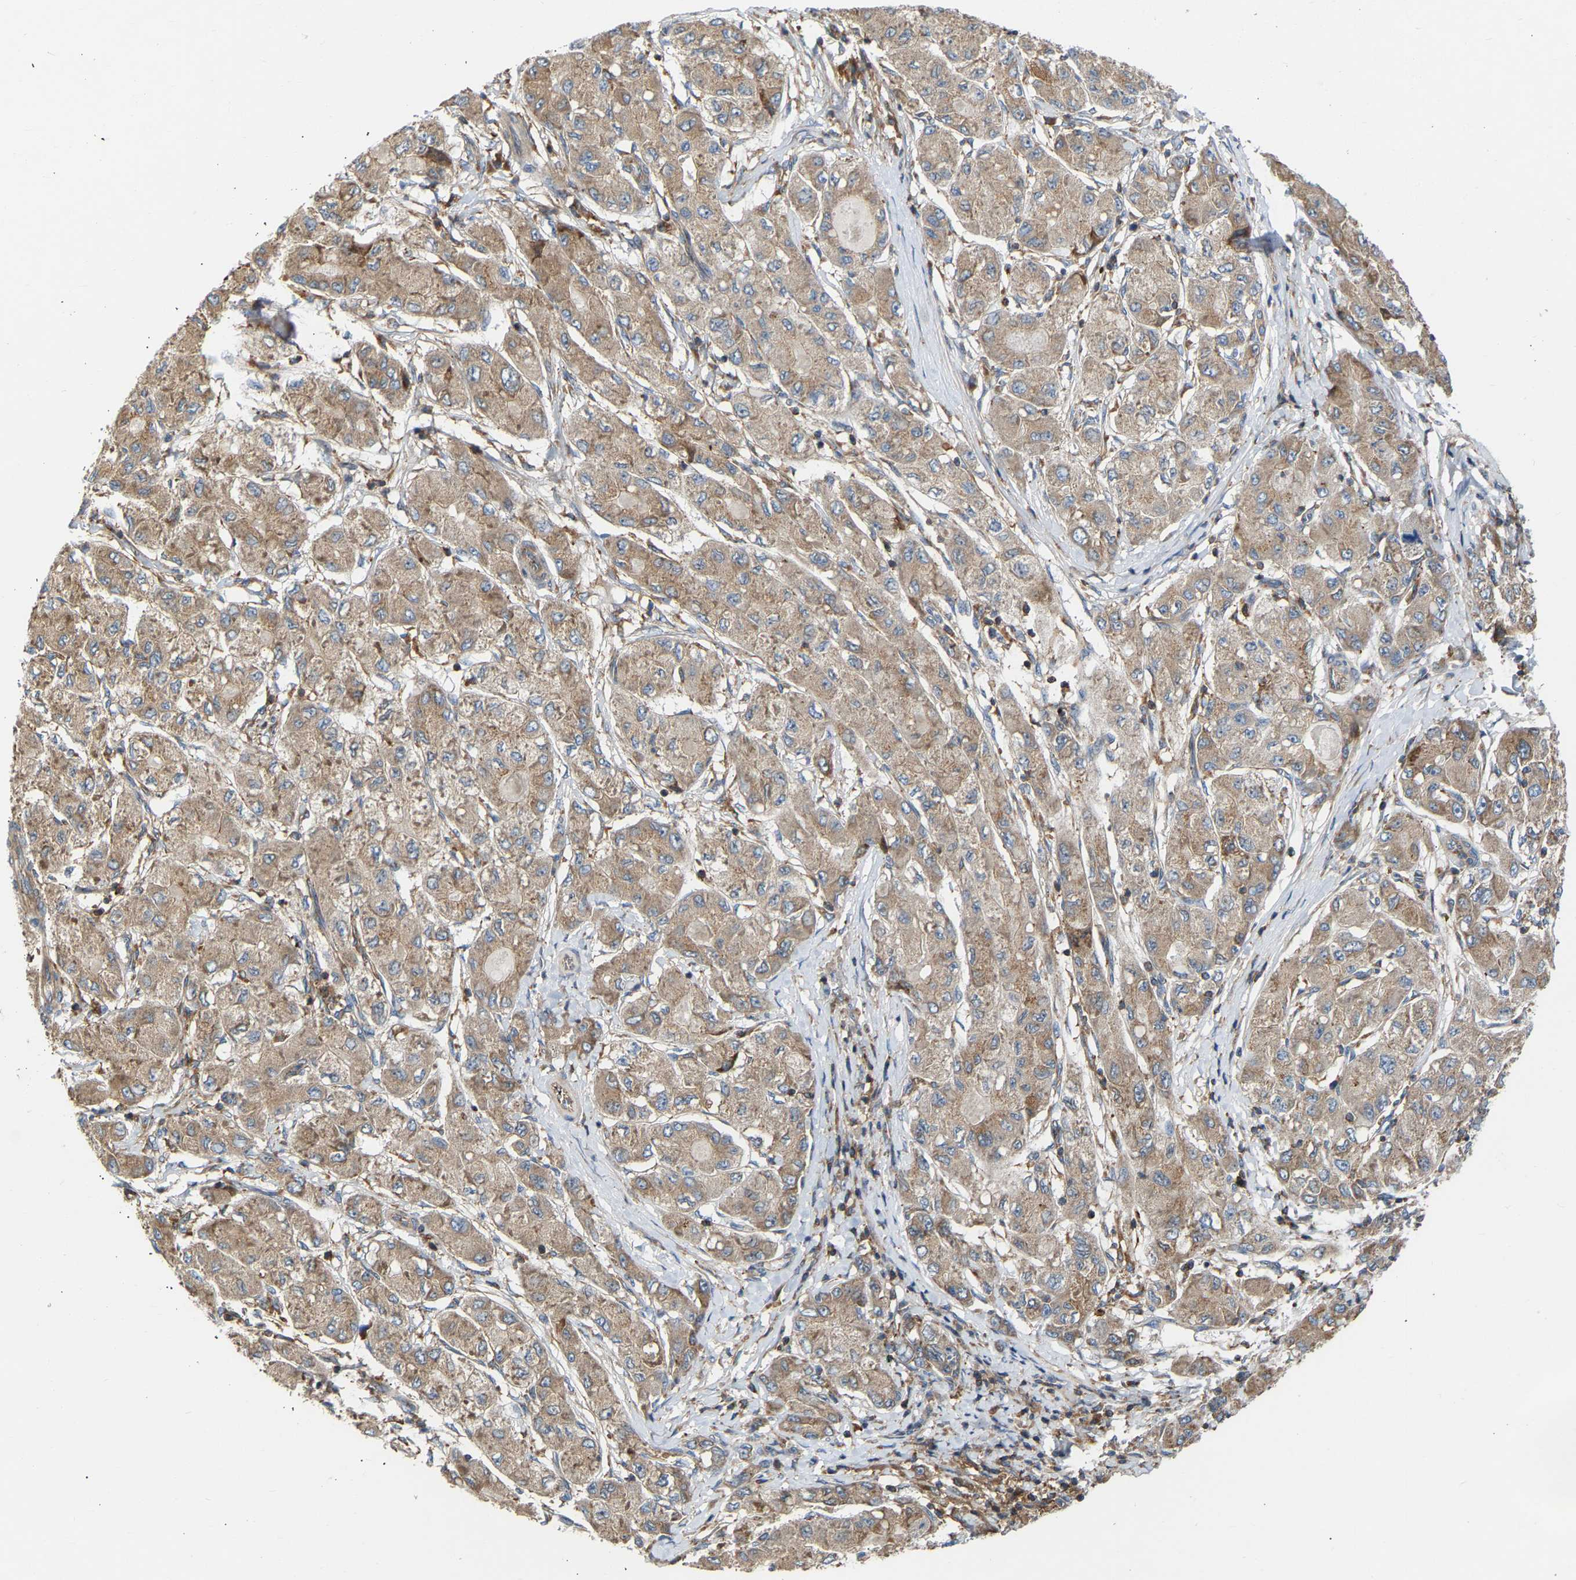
{"staining": {"intensity": "moderate", "quantity": ">75%", "location": "cytoplasmic/membranous"}, "tissue": "liver cancer", "cell_type": "Tumor cells", "image_type": "cancer", "snomed": [{"axis": "morphology", "description": "Carcinoma, Hepatocellular, NOS"}, {"axis": "topography", "description": "Liver"}], "caption": "Protein positivity by immunohistochemistry exhibits moderate cytoplasmic/membranous staining in about >75% of tumor cells in liver cancer.", "gene": "GCN1", "patient": {"sex": "male", "age": 80}}